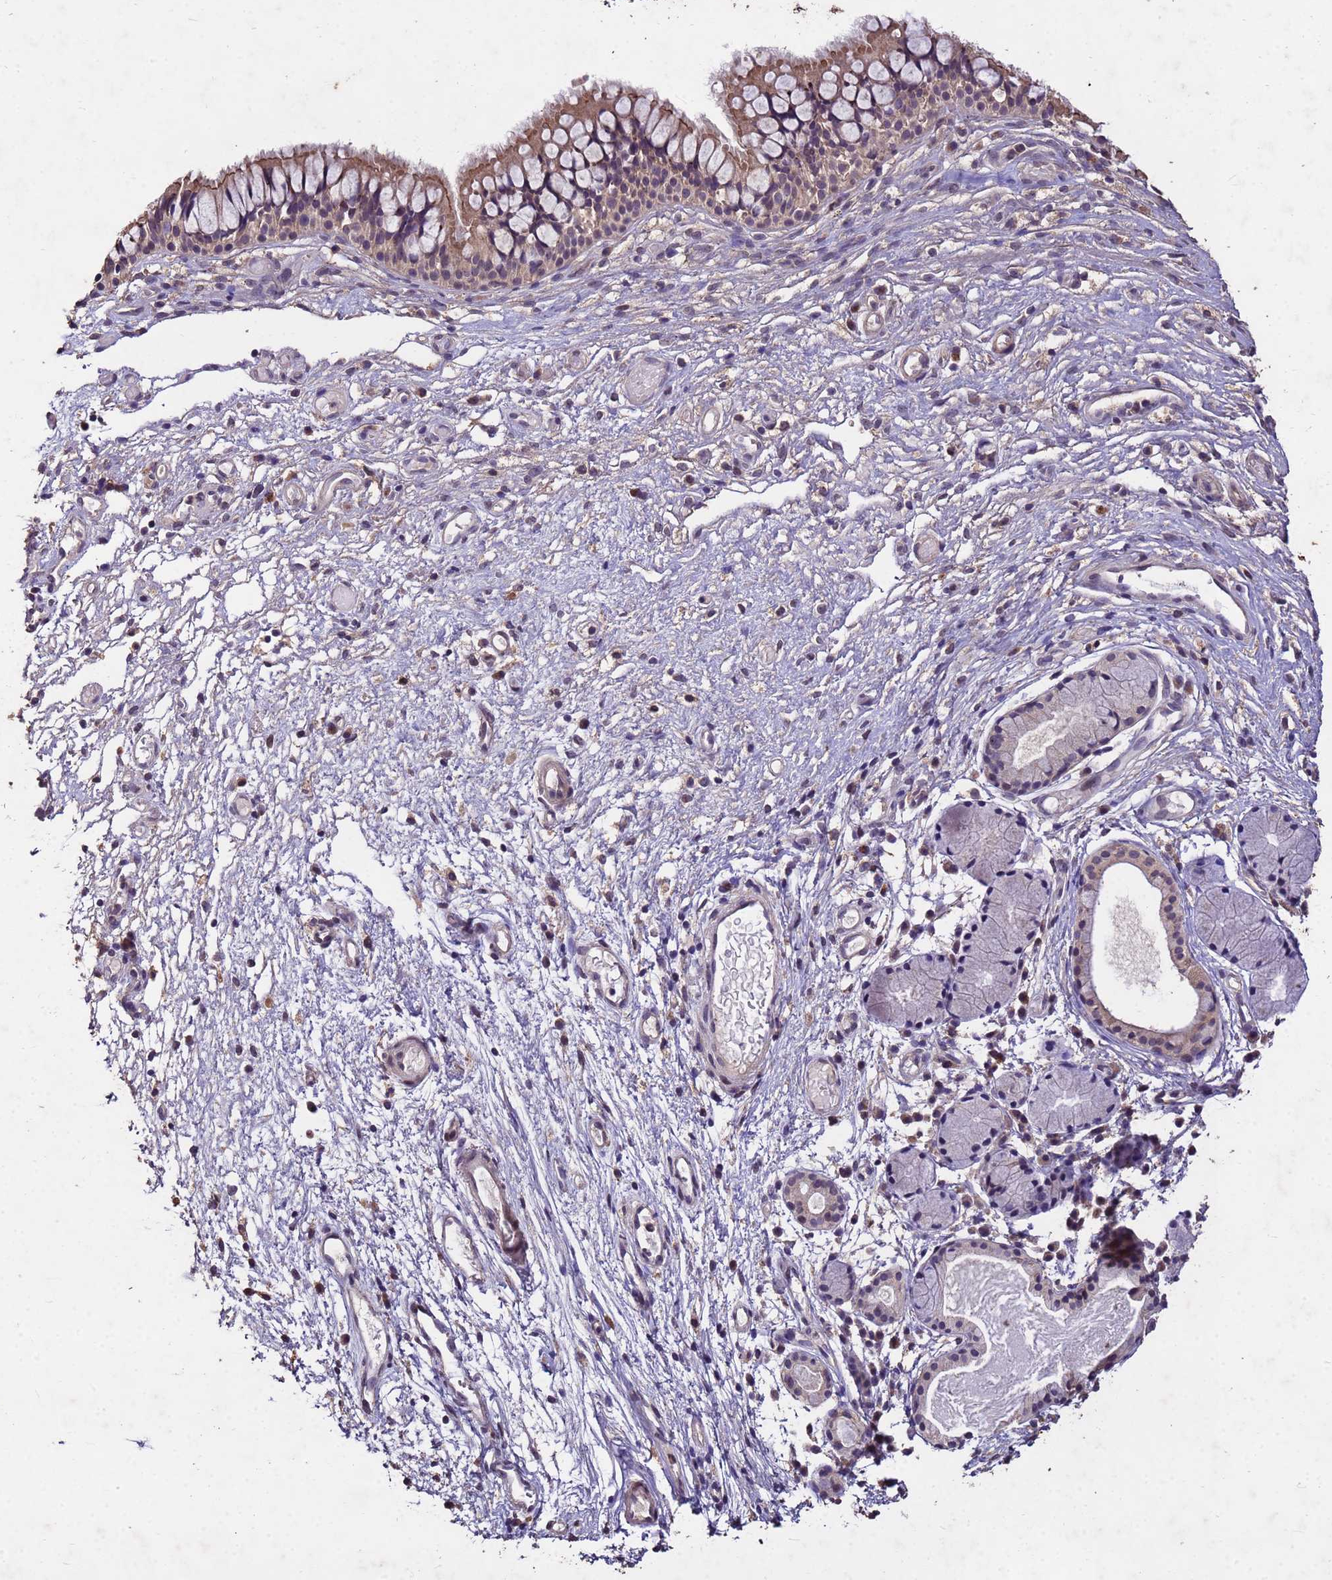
{"staining": {"intensity": "moderate", "quantity": ">75%", "location": "cytoplasmic/membranous"}, "tissue": "nasopharynx", "cell_type": "Respiratory epithelial cells", "image_type": "normal", "snomed": [{"axis": "morphology", "description": "Normal tissue, NOS"}, {"axis": "topography", "description": "Nasopharynx"}], "caption": "Immunohistochemical staining of benign human nasopharynx exhibits medium levels of moderate cytoplasmic/membranous positivity in approximately >75% of respiratory epithelial cells.", "gene": "TOR4A", "patient": {"sex": "male", "age": 82}}